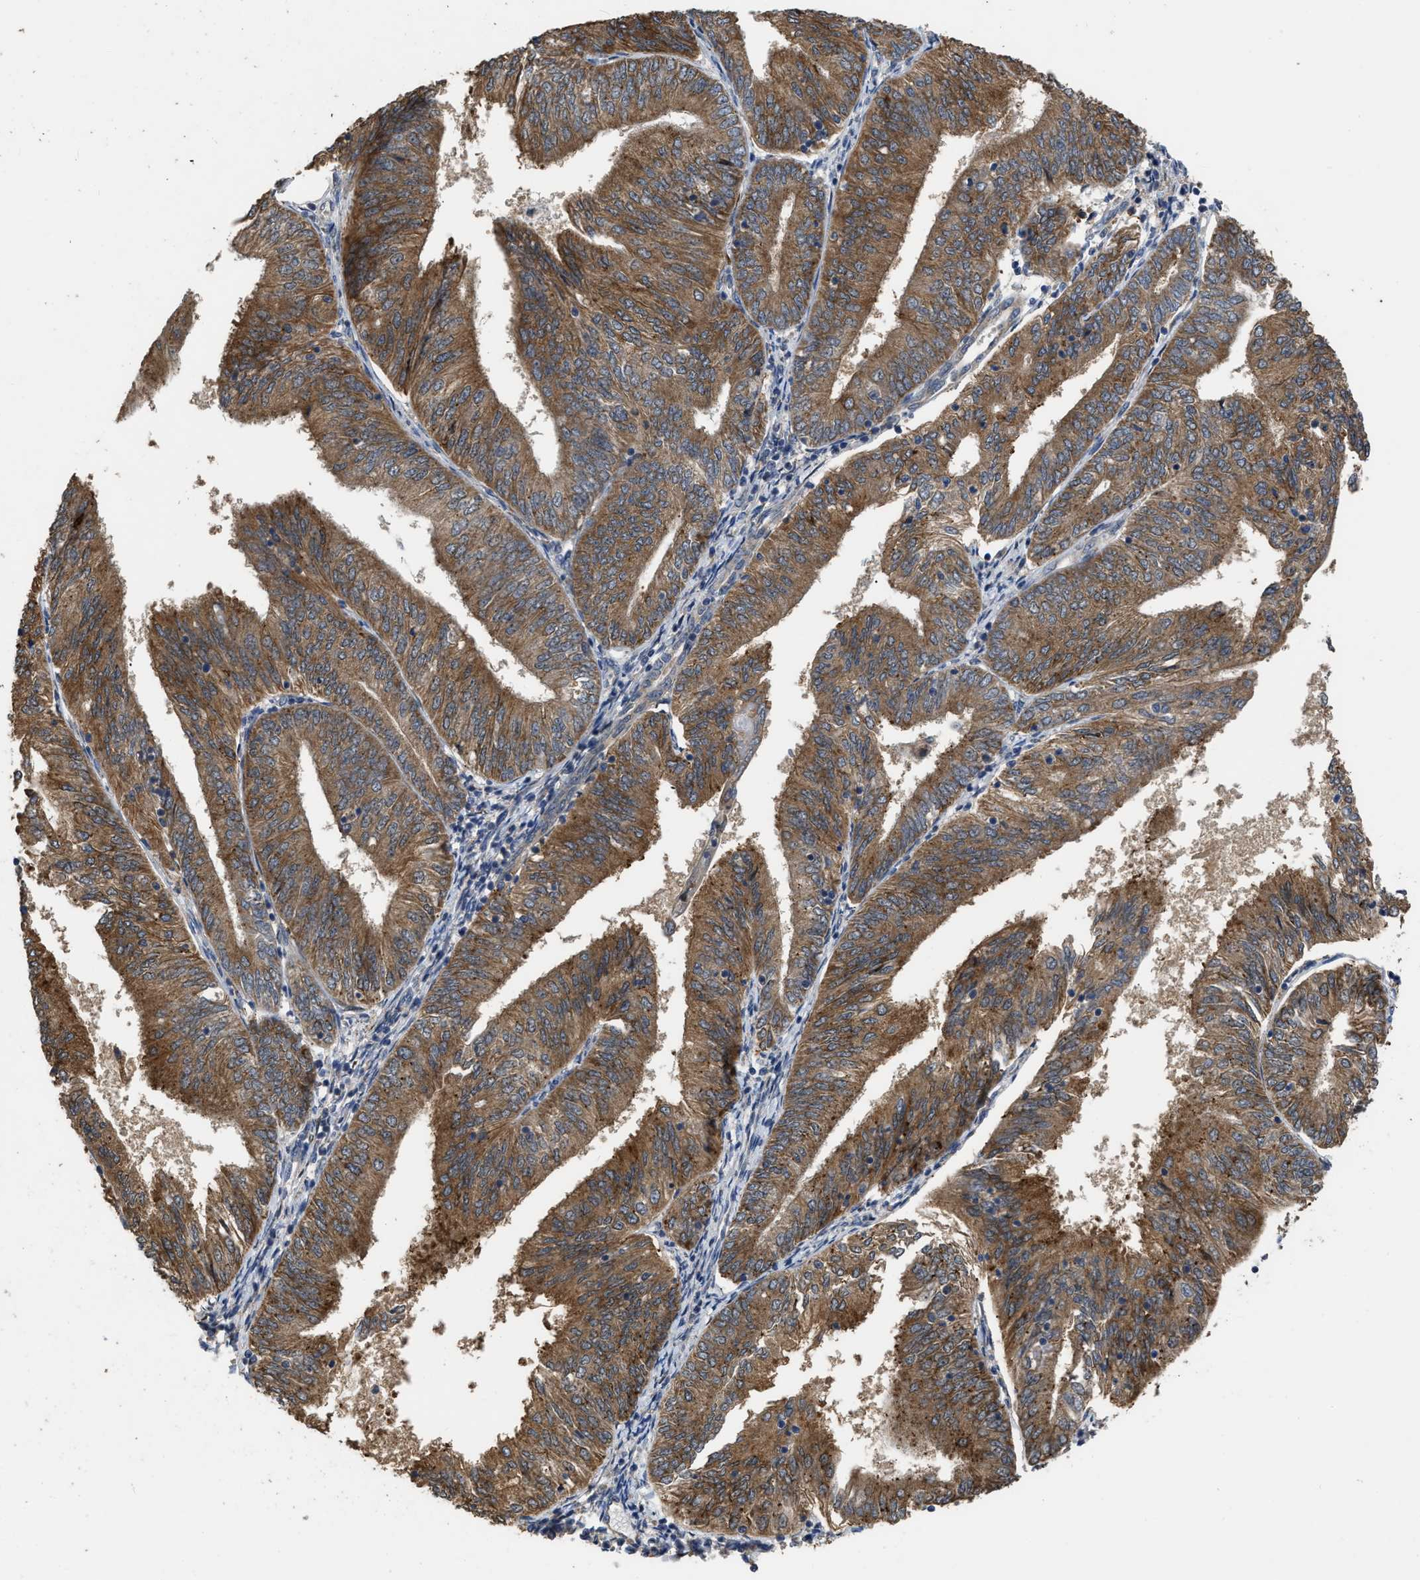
{"staining": {"intensity": "moderate", "quantity": ">75%", "location": "cytoplasmic/membranous"}, "tissue": "endometrial cancer", "cell_type": "Tumor cells", "image_type": "cancer", "snomed": [{"axis": "morphology", "description": "Adenocarcinoma, NOS"}, {"axis": "topography", "description": "Endometrium"}], "caption": "DAB immunohistochemical staining of endometrial cancer (adenocarcinoma) demonstrates moderate cytoplasmic/membranous protein positivity in approximately >75% of tumor cells. (Brightfield microscopy of DAB IHC at high magnification).", "gene": "AK2", "patient": {"sex": "female", "age": 58}}